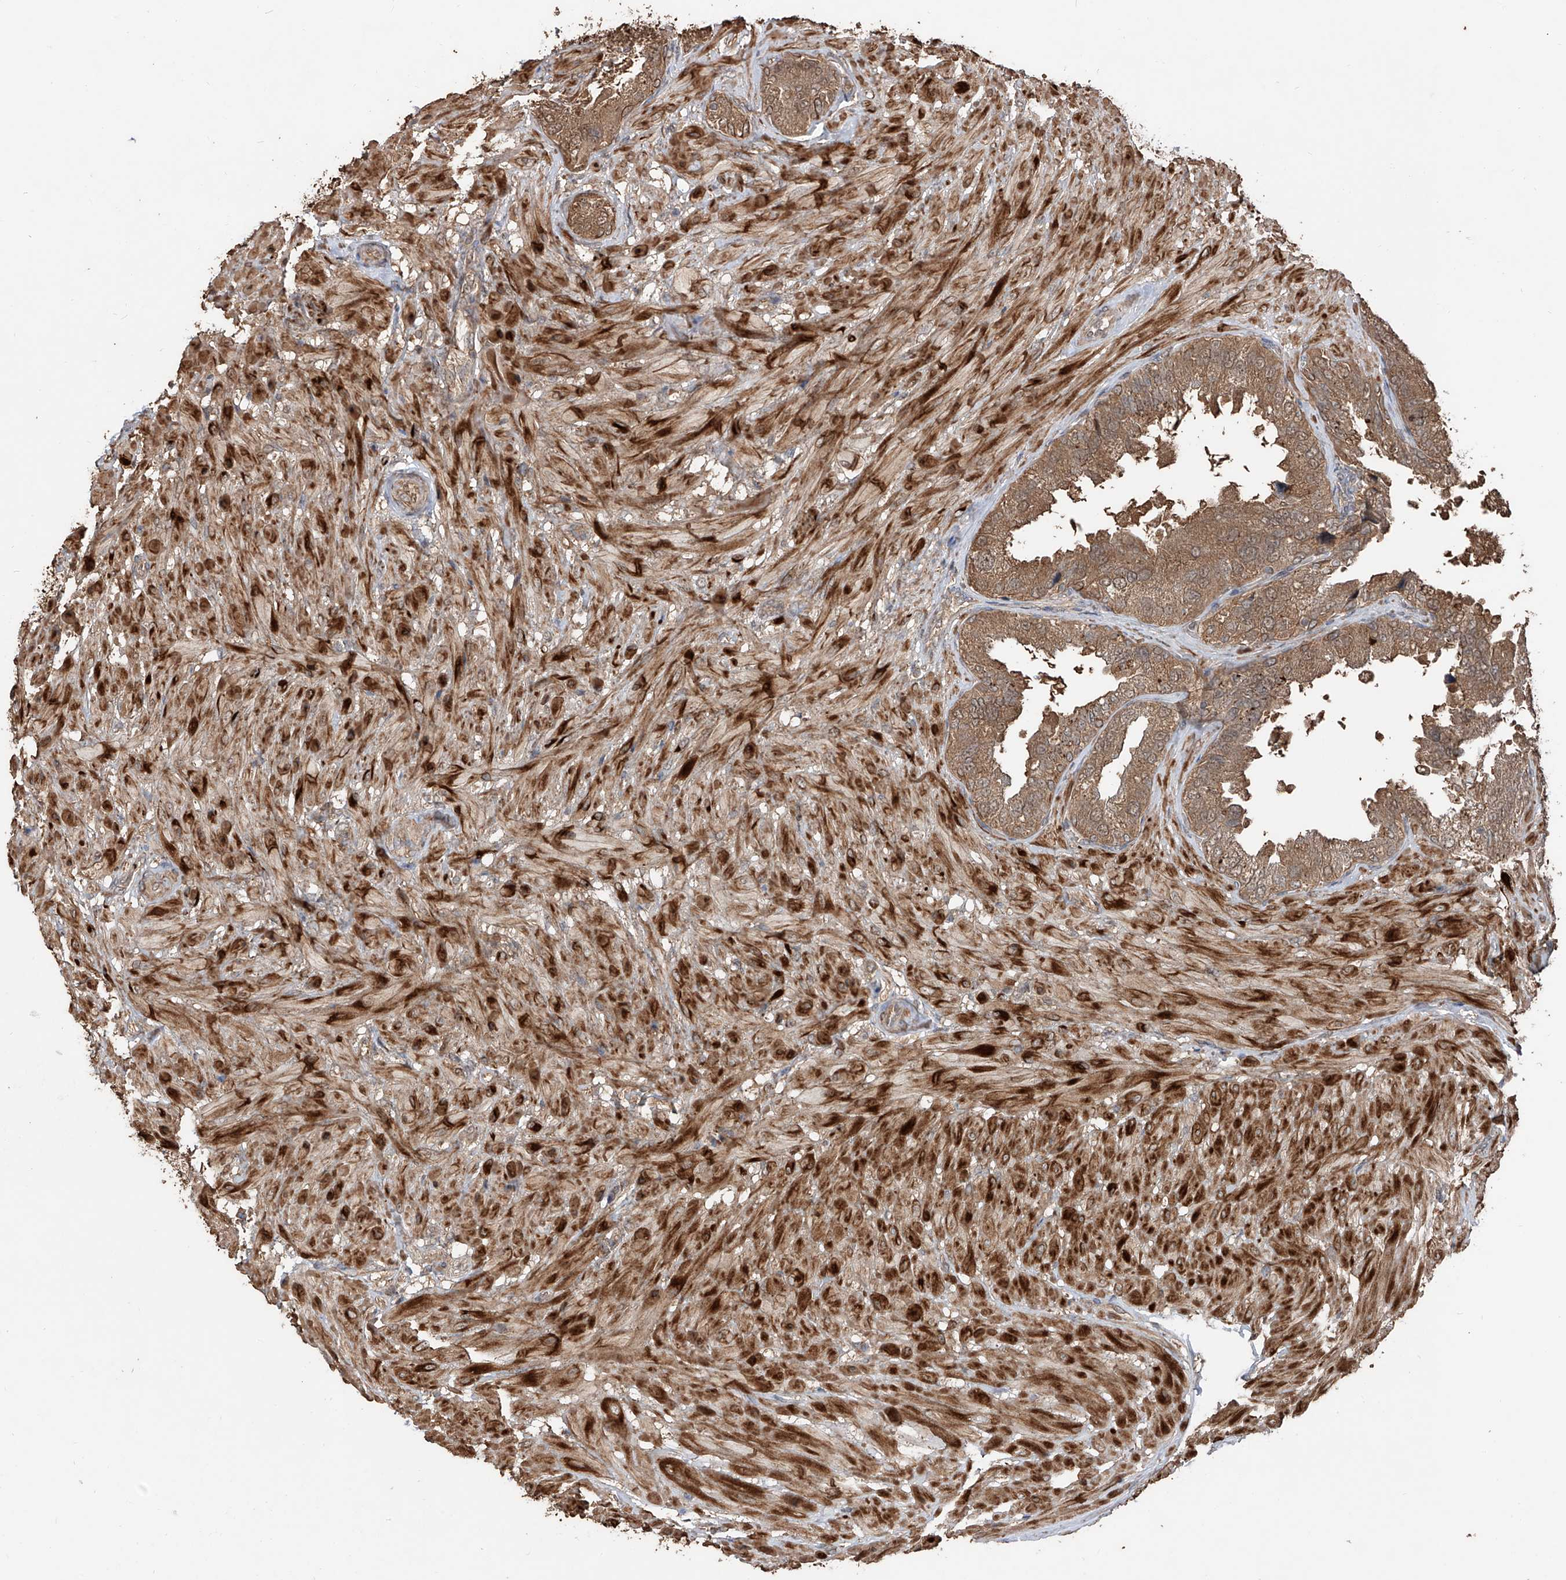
{"staining": {"intensity": "moderate", "quantity": ">75%", "location": "cytoplasmic/membranous"}, "tissue": "seminal vesicle", "cell_type": "Glandular cells", "image_type": "normal", "snomed": [{"axis": "morphology", "description": "Normal tissue, NOS"}, {"axis": "topography", "description": "Seminal veicle"}, {"axis": "topography", "description": "Peripheral nerve tissue"}], "caption": "Approximately >75% of glandular cells in unremarkable human seminal vesicle demonstrate moderate cytoplasmic/membranous protein staining as visualized by brown immunohistochemical staining.", "gene": "FAM135A", "patient": {"sex": "male", "age": 63}}